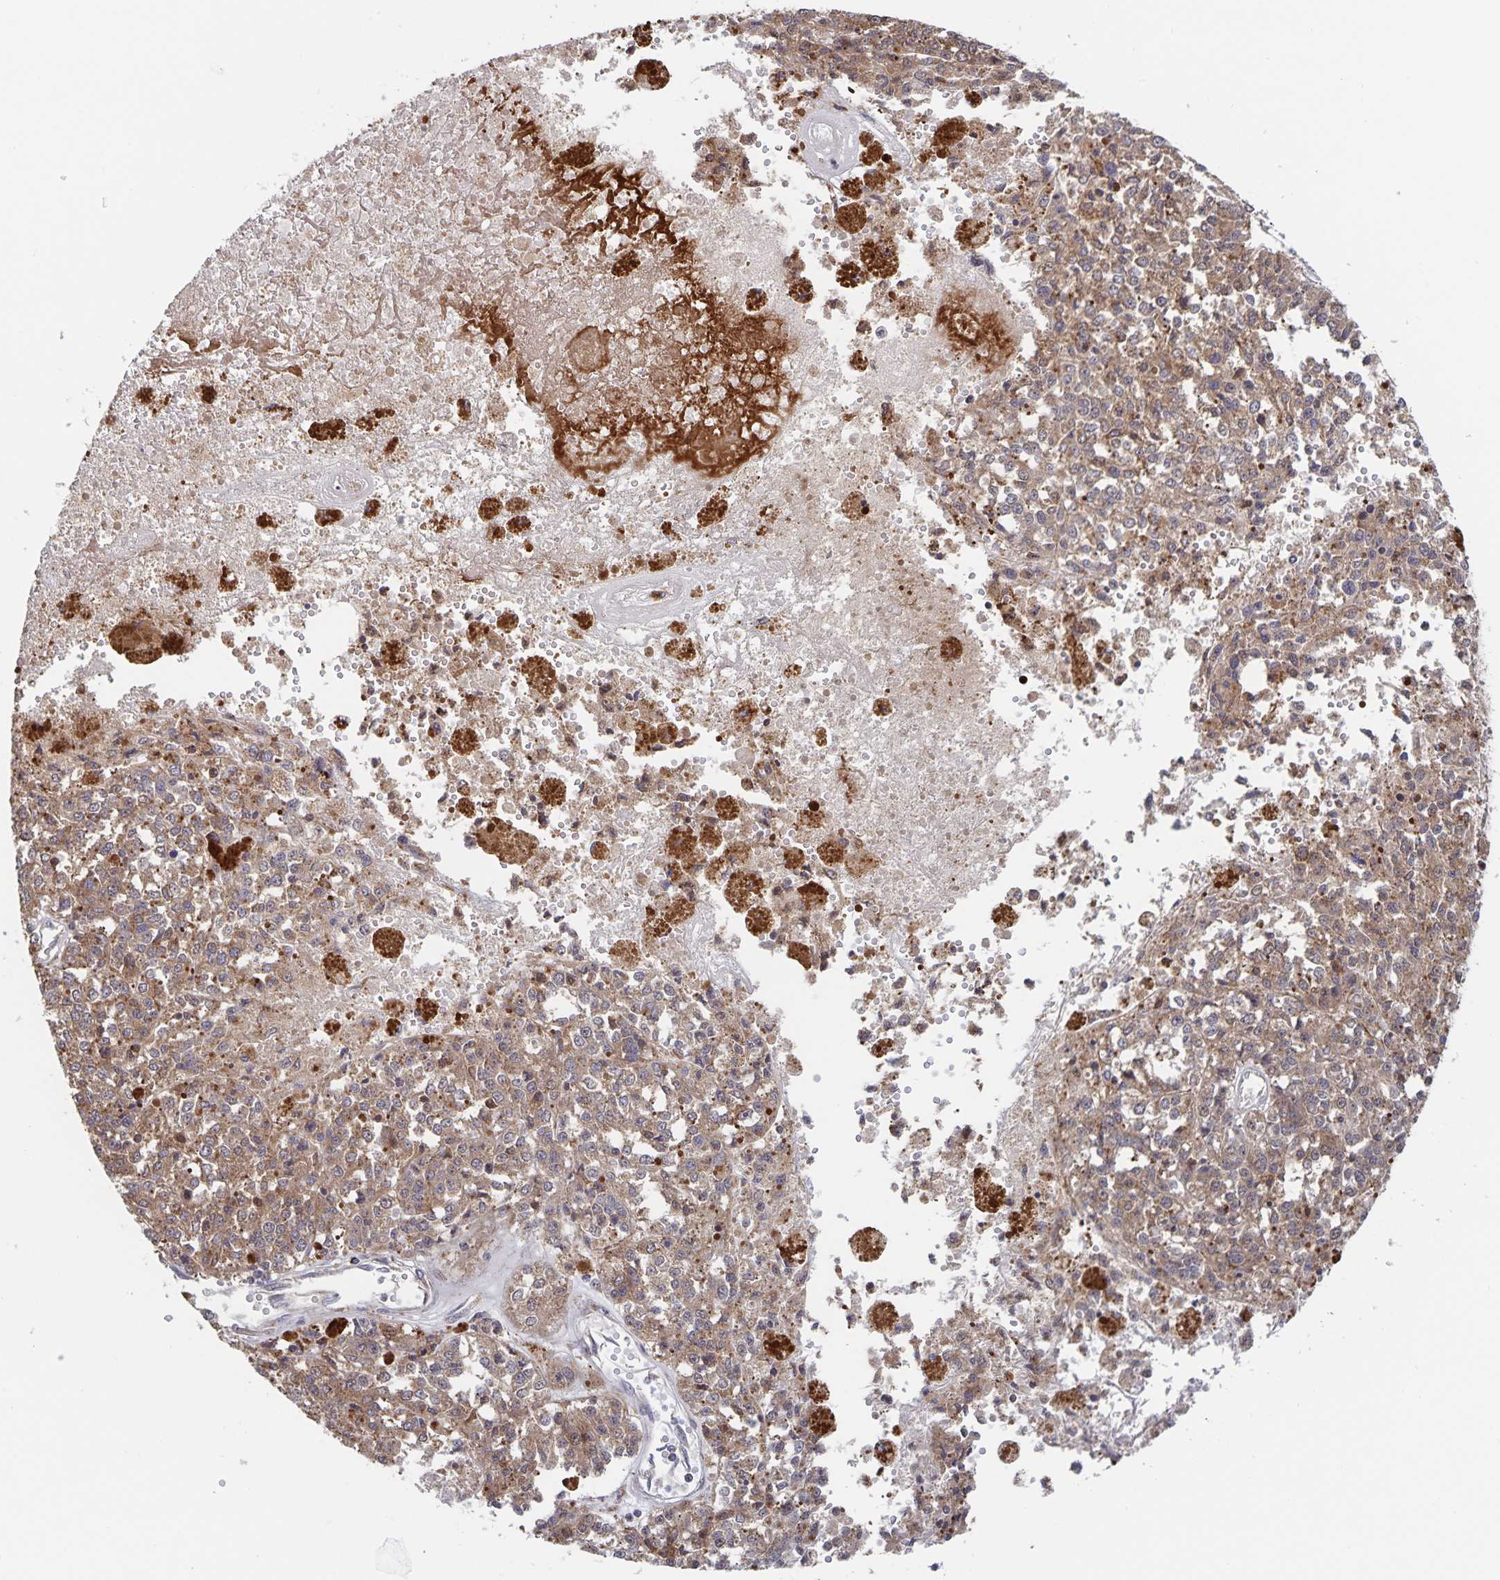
{"staining": {"intensity": "moderate", "quantity": ">75%", "location": "cytoplasmic/membranous"}, "tissue": "melanoma", "cell_type": "Tumor cells", "image_type": "cancer", "snomed": [{"axis": "morphology", "description": "Malignant melanoma, Metastatic site"}, {"axis": "topography", "description": "Lymph node"}], "caption": "Human malignant melanoma (metastatic site) stained with a protein marker exhibits moderate staining in tumor cells.", "gene": "ACACA", "patient": {"sex": "female", "age": 64}}